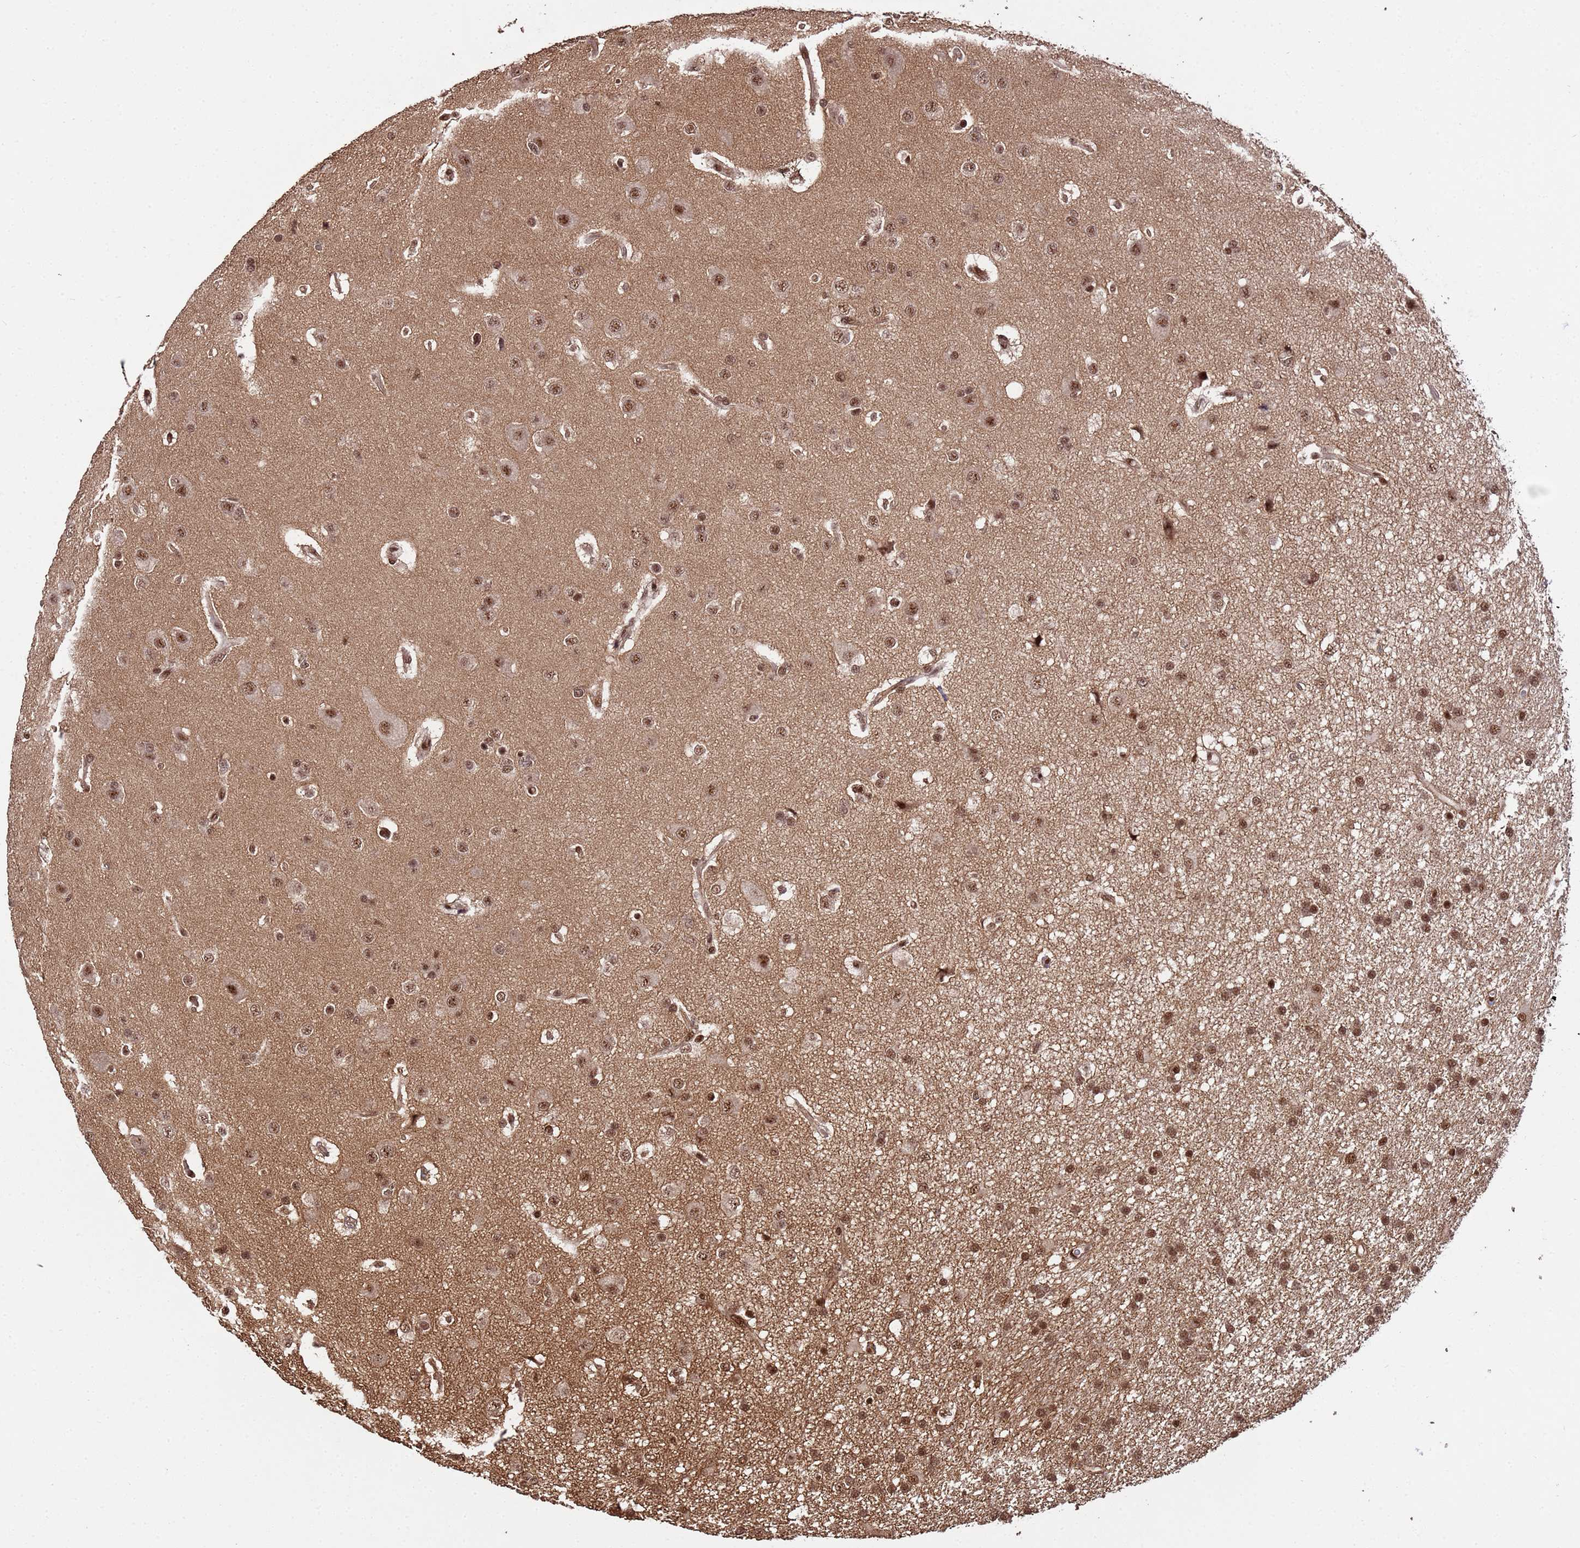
{"staining": {"intensity": "strong", "quantity": ">75%", "location": "cytoplasmic/membranous,nuclear"}, "tissue": "glioma", "cell_type": "Tumor cells", "image_type": "cancer", "snomed": [{"axis": "morphology", "description": "Glioma, malignant, High grade"}, {"axis": "topography", "description": "Brain"}], "caption": "There is high levels of strong cytoplasmic/membranous and nuclear staining in tumor cells of malignant high-grade glioma, as demonstrated by immunohistochemical staining (brown color).", "gene": "SYF2", "patient": {"sex": "male", "age": 77}}